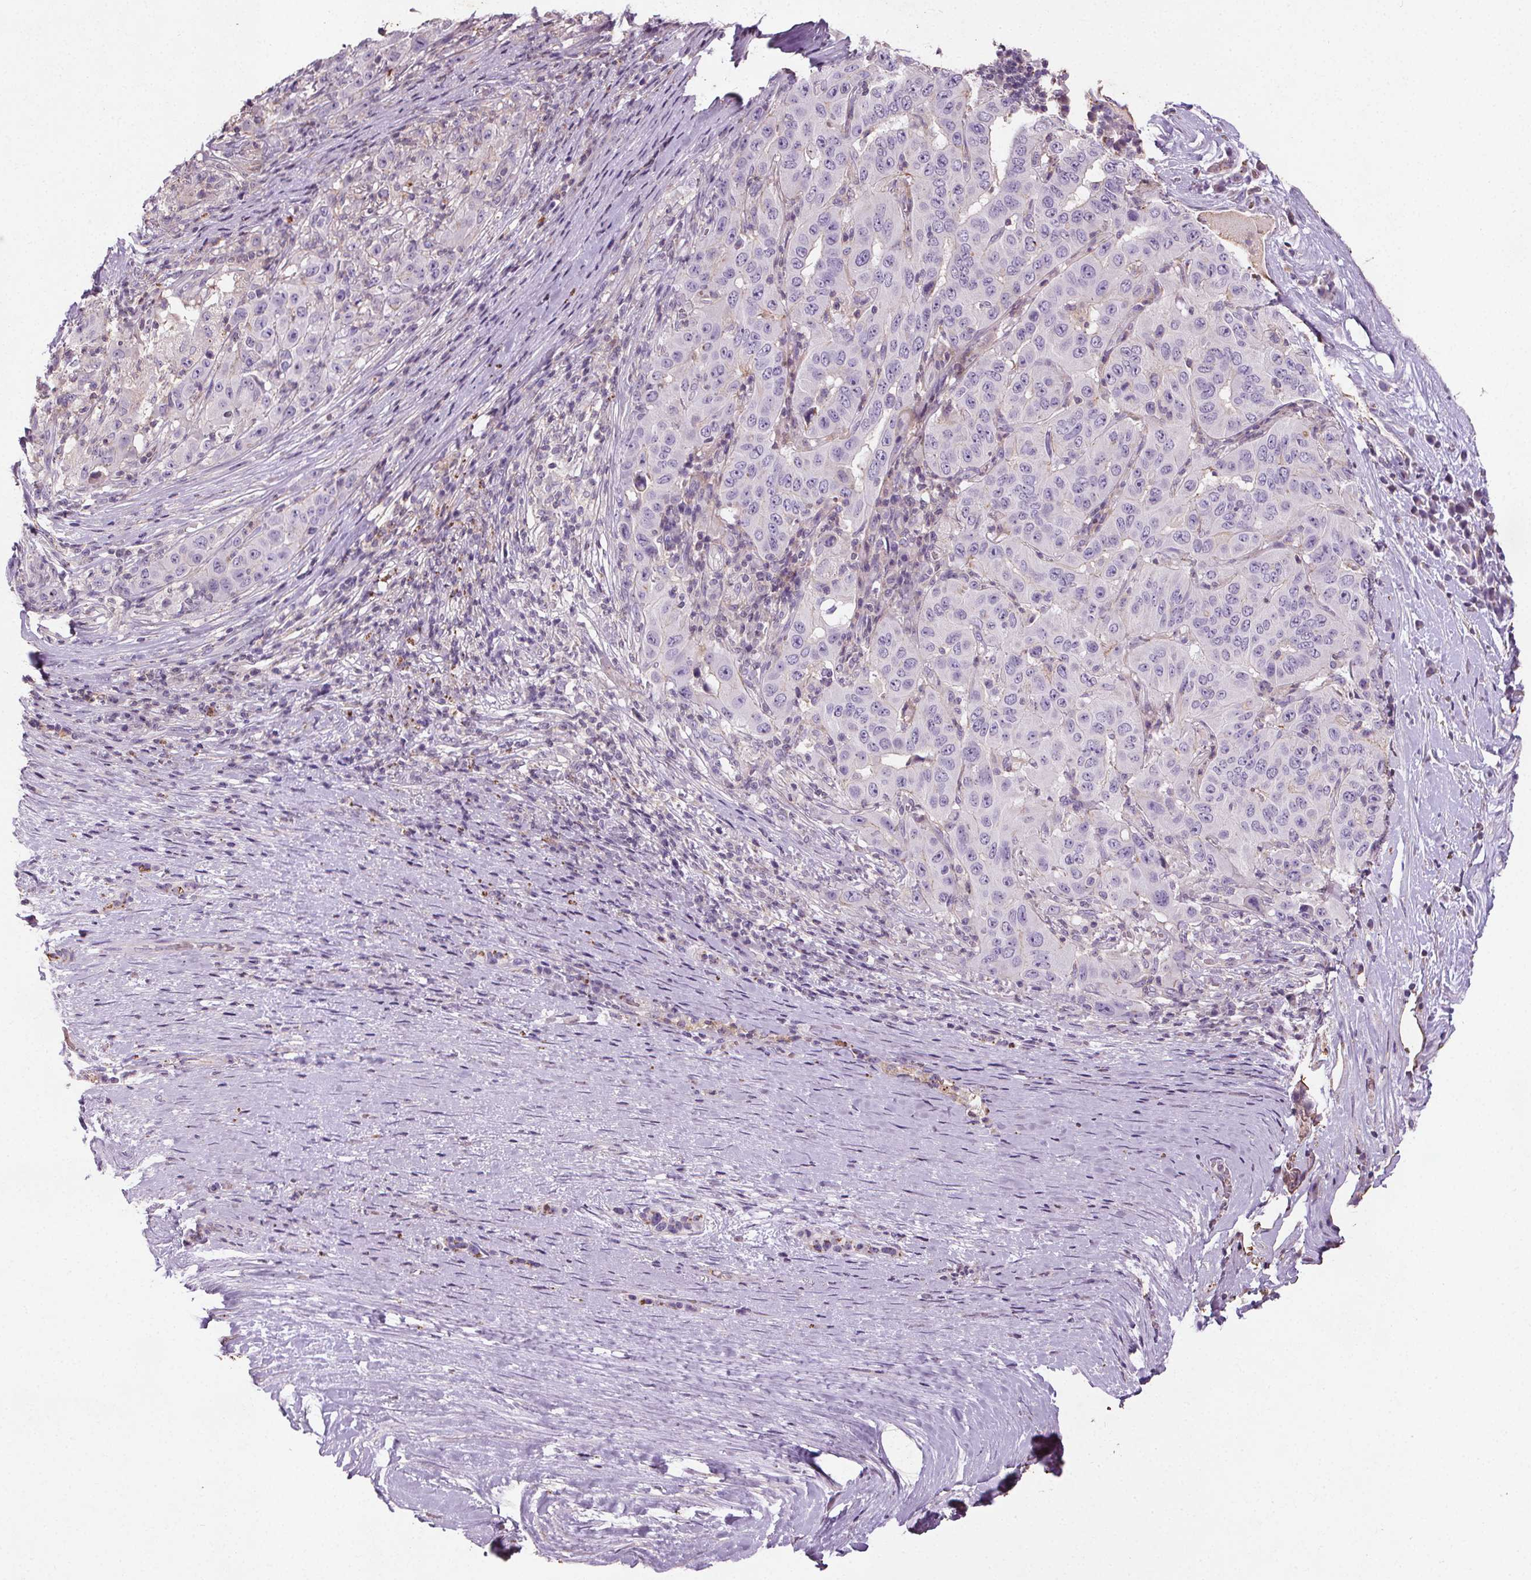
{"staining": {"intensity": "negative", "quantity": "none", "location": "none"}, "tissue": "pancreatic cancer", "cell_type": "Tumor cells", "image_type": "cancer", "snomed": [{"axis": "morphology", "description": "Adenocarcinoma, NOS"}, {"axis": "topography", "description": "Pancreas"}], "caption": "The IHC image has no significant expression in tumor cells of pancreatic adenocarcinoma tissue.", "gene": "C19orf84", "patient": {"sex": "male", "age": 63}}